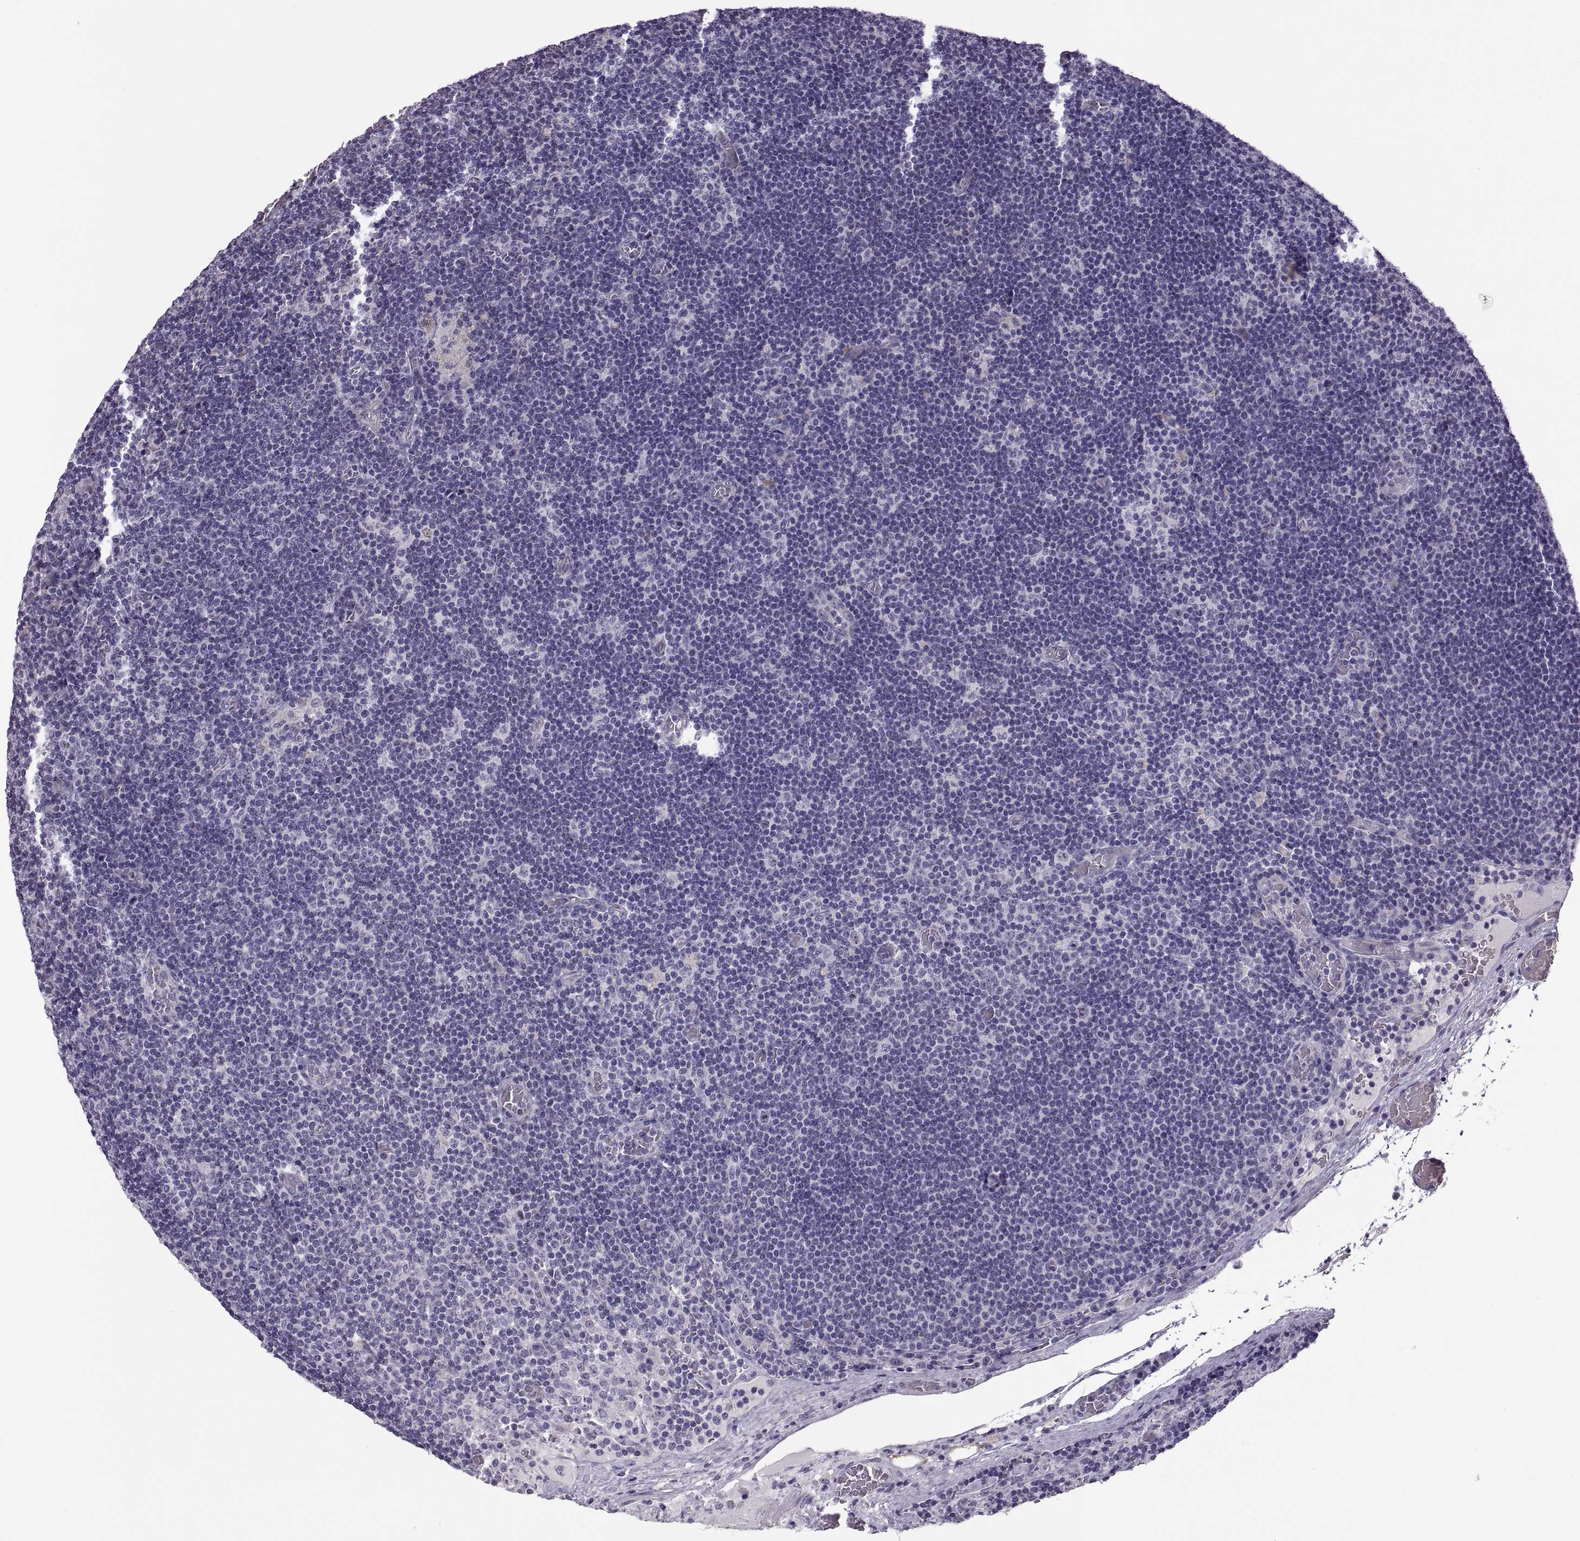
{"staining": {"intensity": "negative", "quantity": "none", "location": "none"}, "tissue": "lymph node", "cell_type": "Germinal center cells", "image_type": "normal", "snomed": [{"axis": "morphology", "description": "Normal tissue, NOS"}, {"axis": "topography", "description": "Lymph node"}], "caption": "The immunohistochemistry (IHC) image has no significant expression in germinal center cells of lymph node.", "gene": "VSX2", "patient": {"sex": "male", "age": 63}}